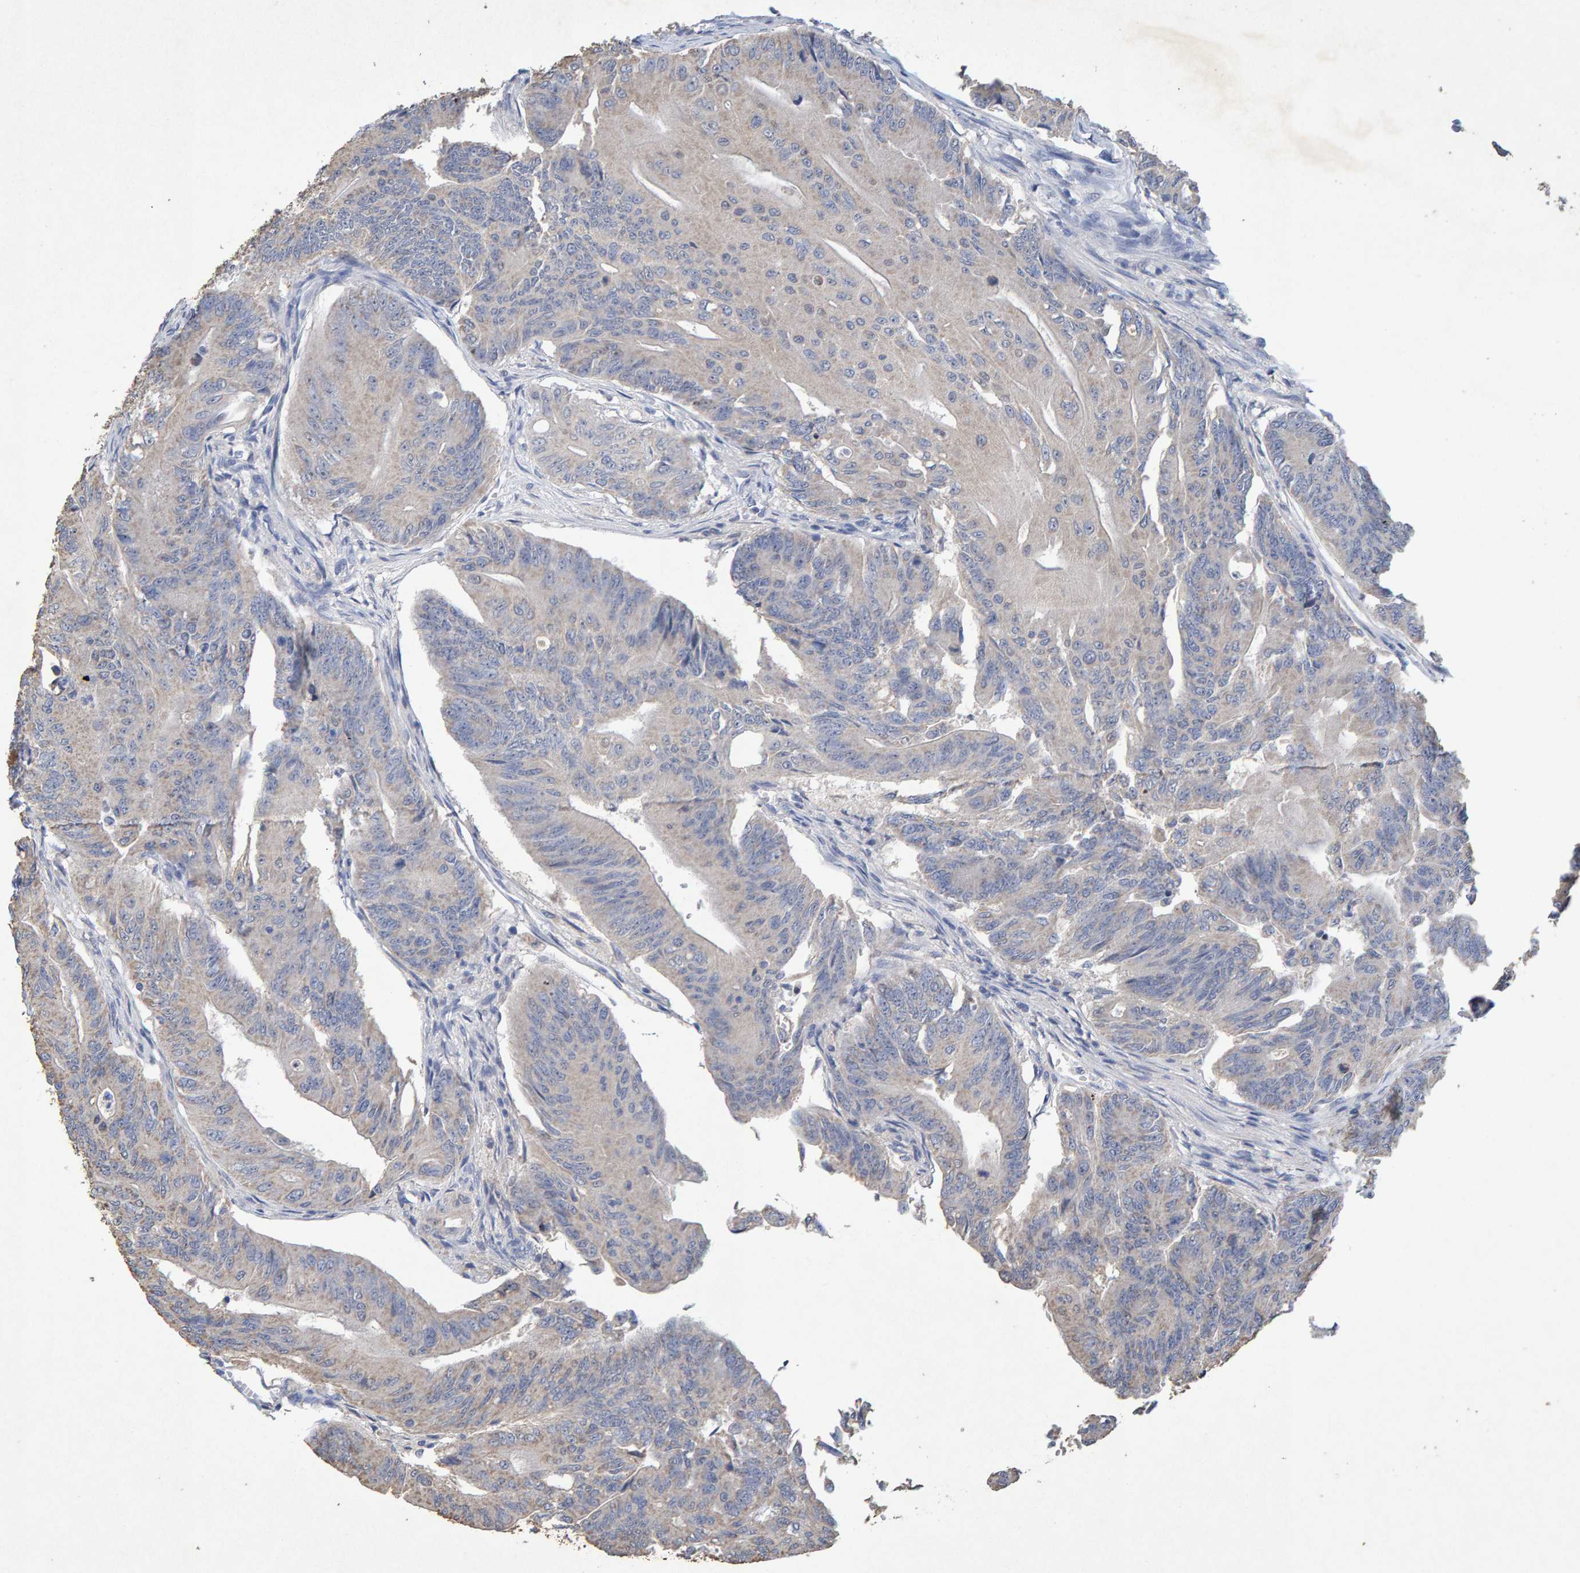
{"staining": {"intensity": "weak", "quantity": "<25%", "location": "cytoplasmic/membranous"}, "tissue": "colorectal cancer", "cell_type": "Tumor cells", "image_type": "cancer", "snomed": [{"axis": "morphology", "description": "Adenoma, NOS"}, {"axis": "morphology", "description": "Adenocarcinoma, NOS"}, {"axis": "topography", "description": "Colon"}], "caption": "Human colorectal adenoma stained for a protein using immunohistochemistry reveals no expression in tumor cells.", "gene": "CTH", "patient": {"sex": "male", "age": 79}}